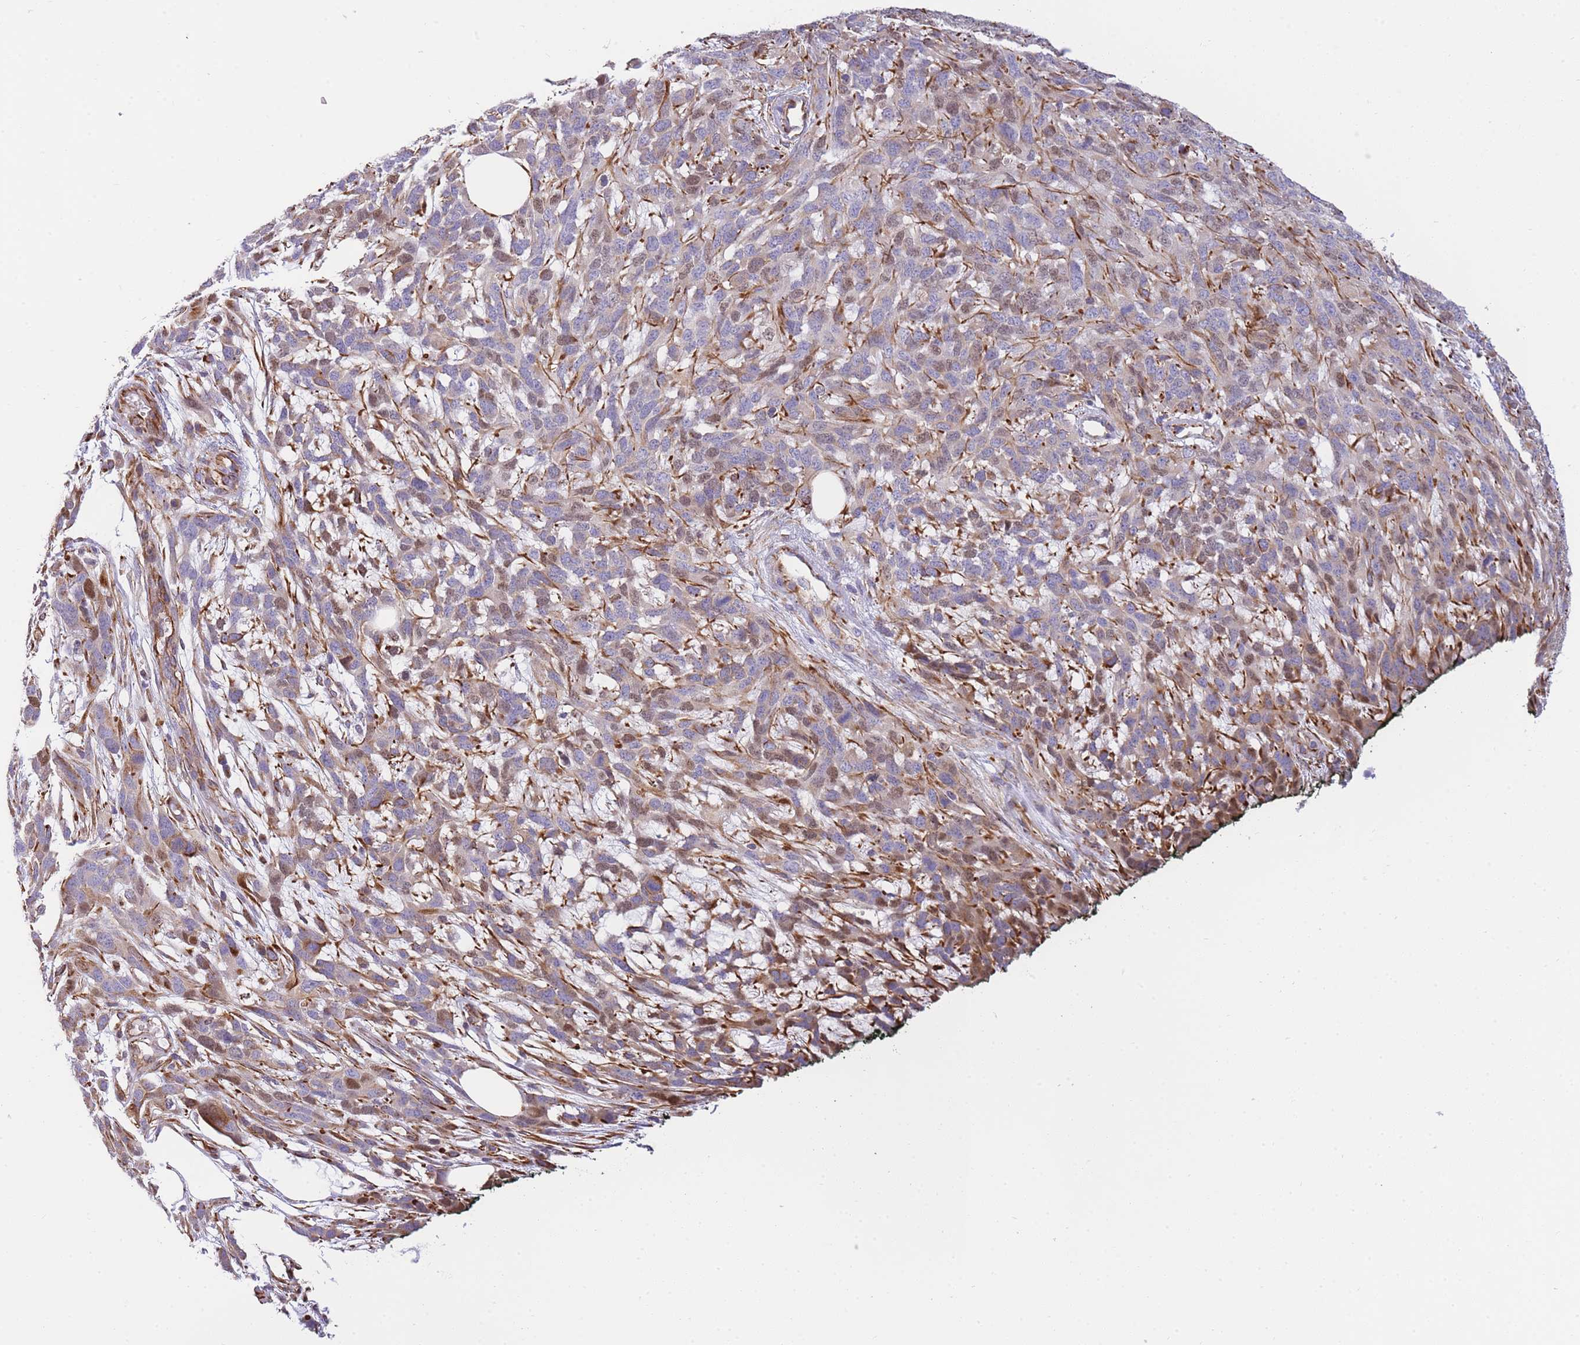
{"staining": {"intensity": "weak", "quantity": "25%-75%", "location": "cytoplasmic/membranous,nuclear"}, "tissue": "melanoma", "cell_type": "Tumor cells", "image_type": "cancer", "snomed": [{"axis": "morphology", "description": "Normal morphology"}, {"axis": "morphology", "description": "Malignant melanoma, NOS"}, {"axis": "topography", "description": "Skin"}], "caption": "Protein expression by IHC displays weak cytoplasmic/membranous and nuclear positivity in approximately 25%-75% of tumor cells in malignant melanoma.", "gene": "ECPAS", "patient": {"sex": "female", "age": 72}}